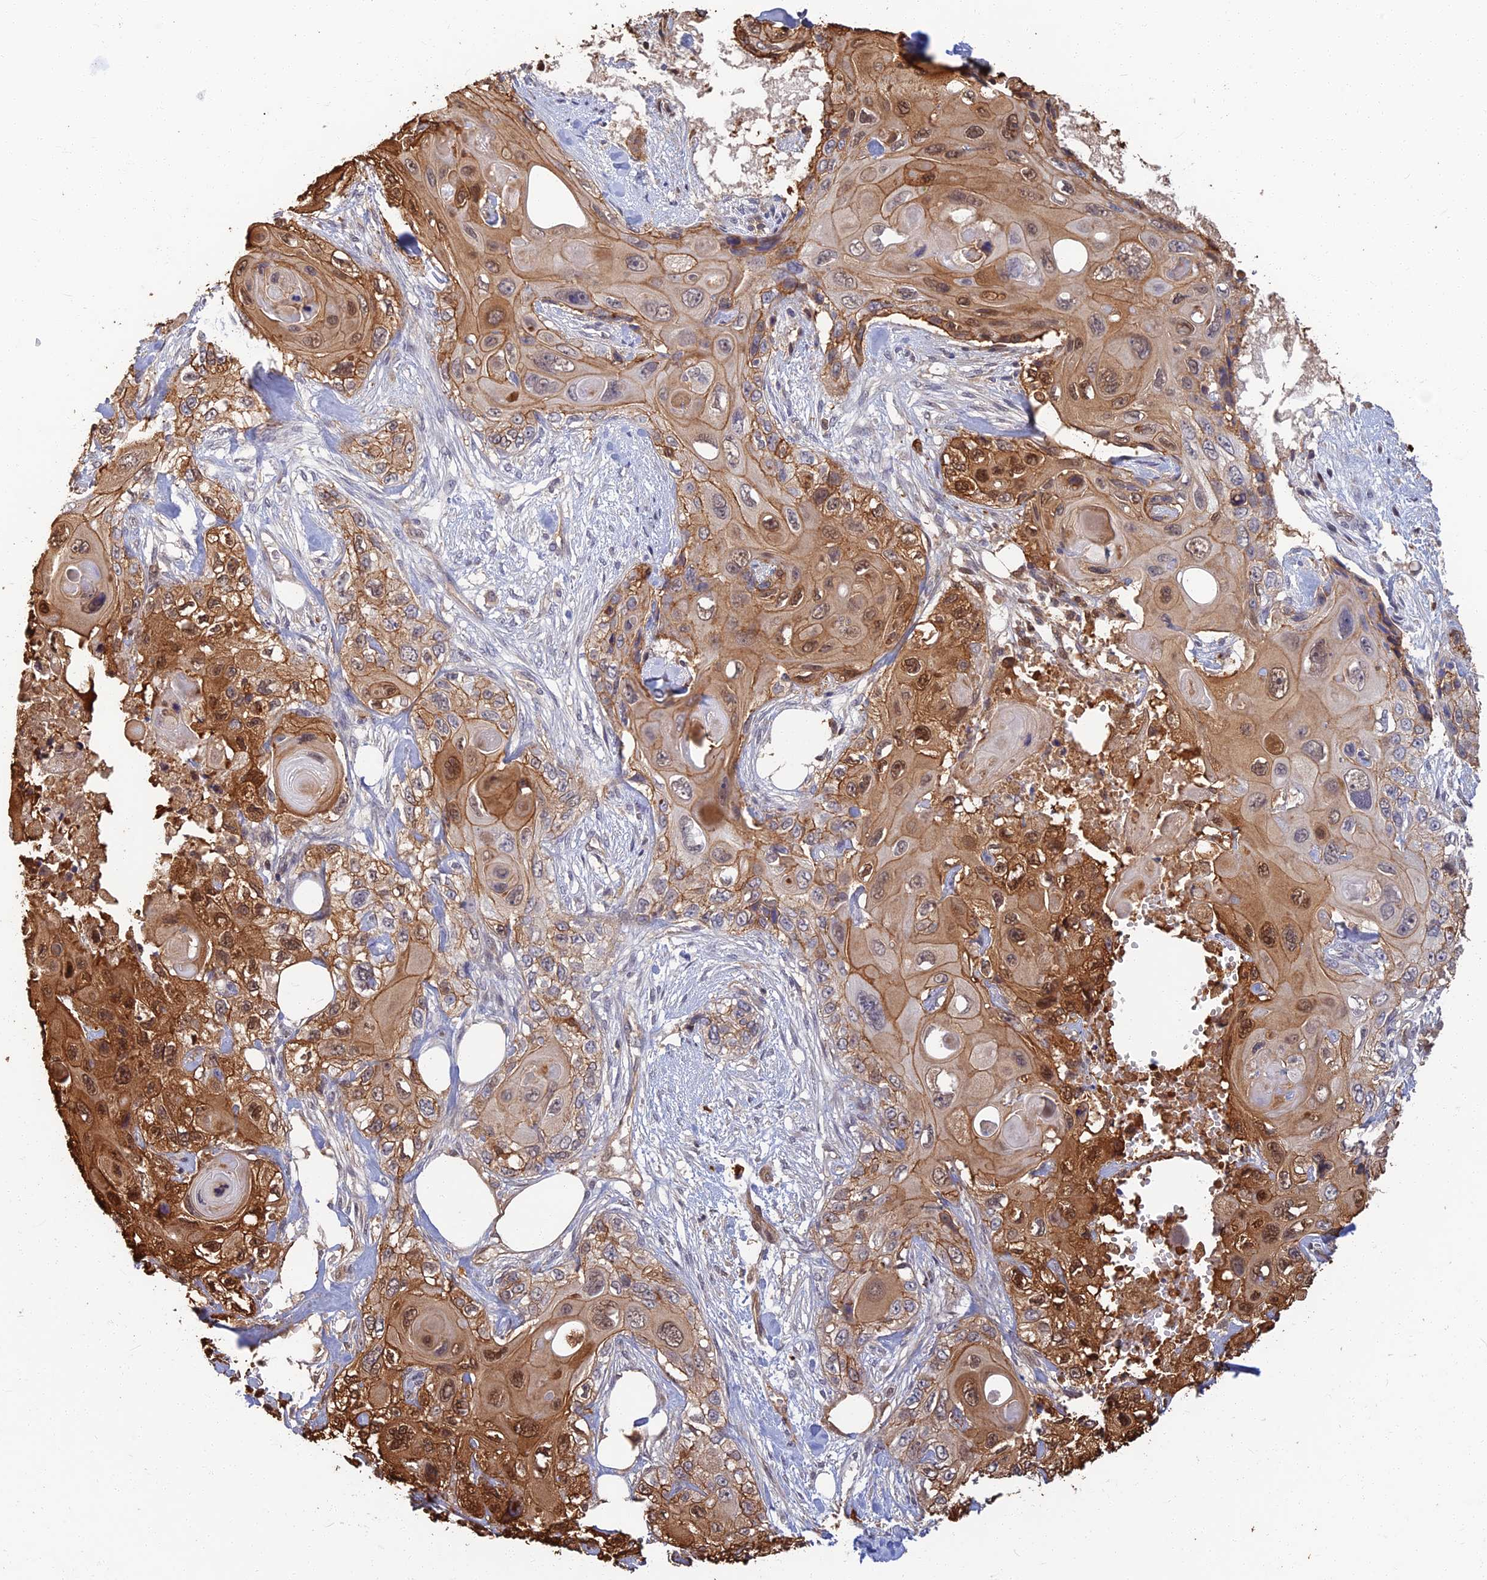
{"staining": {"intensity": "moderate", "quantity": "25%-75%", "location": "cytoplasmic/membranous,nuclear"}, "tissue": "skin cancer", "cell_type": "Tumor cells", "image_type": "cancer", "snomed": [{"axis": "morphology", "description": "Normal tissue, NOS"}, {"axis": "morphology", "description": "Squamous cell carcinoma, NOS"}, {"axis": "topography", "description": "Skin"}], "caption": "This is an image of IHC staining of skin squamous cell carcinoma, which shows moderate expression in the cytoplasmic/membranous and nuclear of tumor cells.", "gene": "LRRN3", "patient": {"sex": "male", "age": 72}}